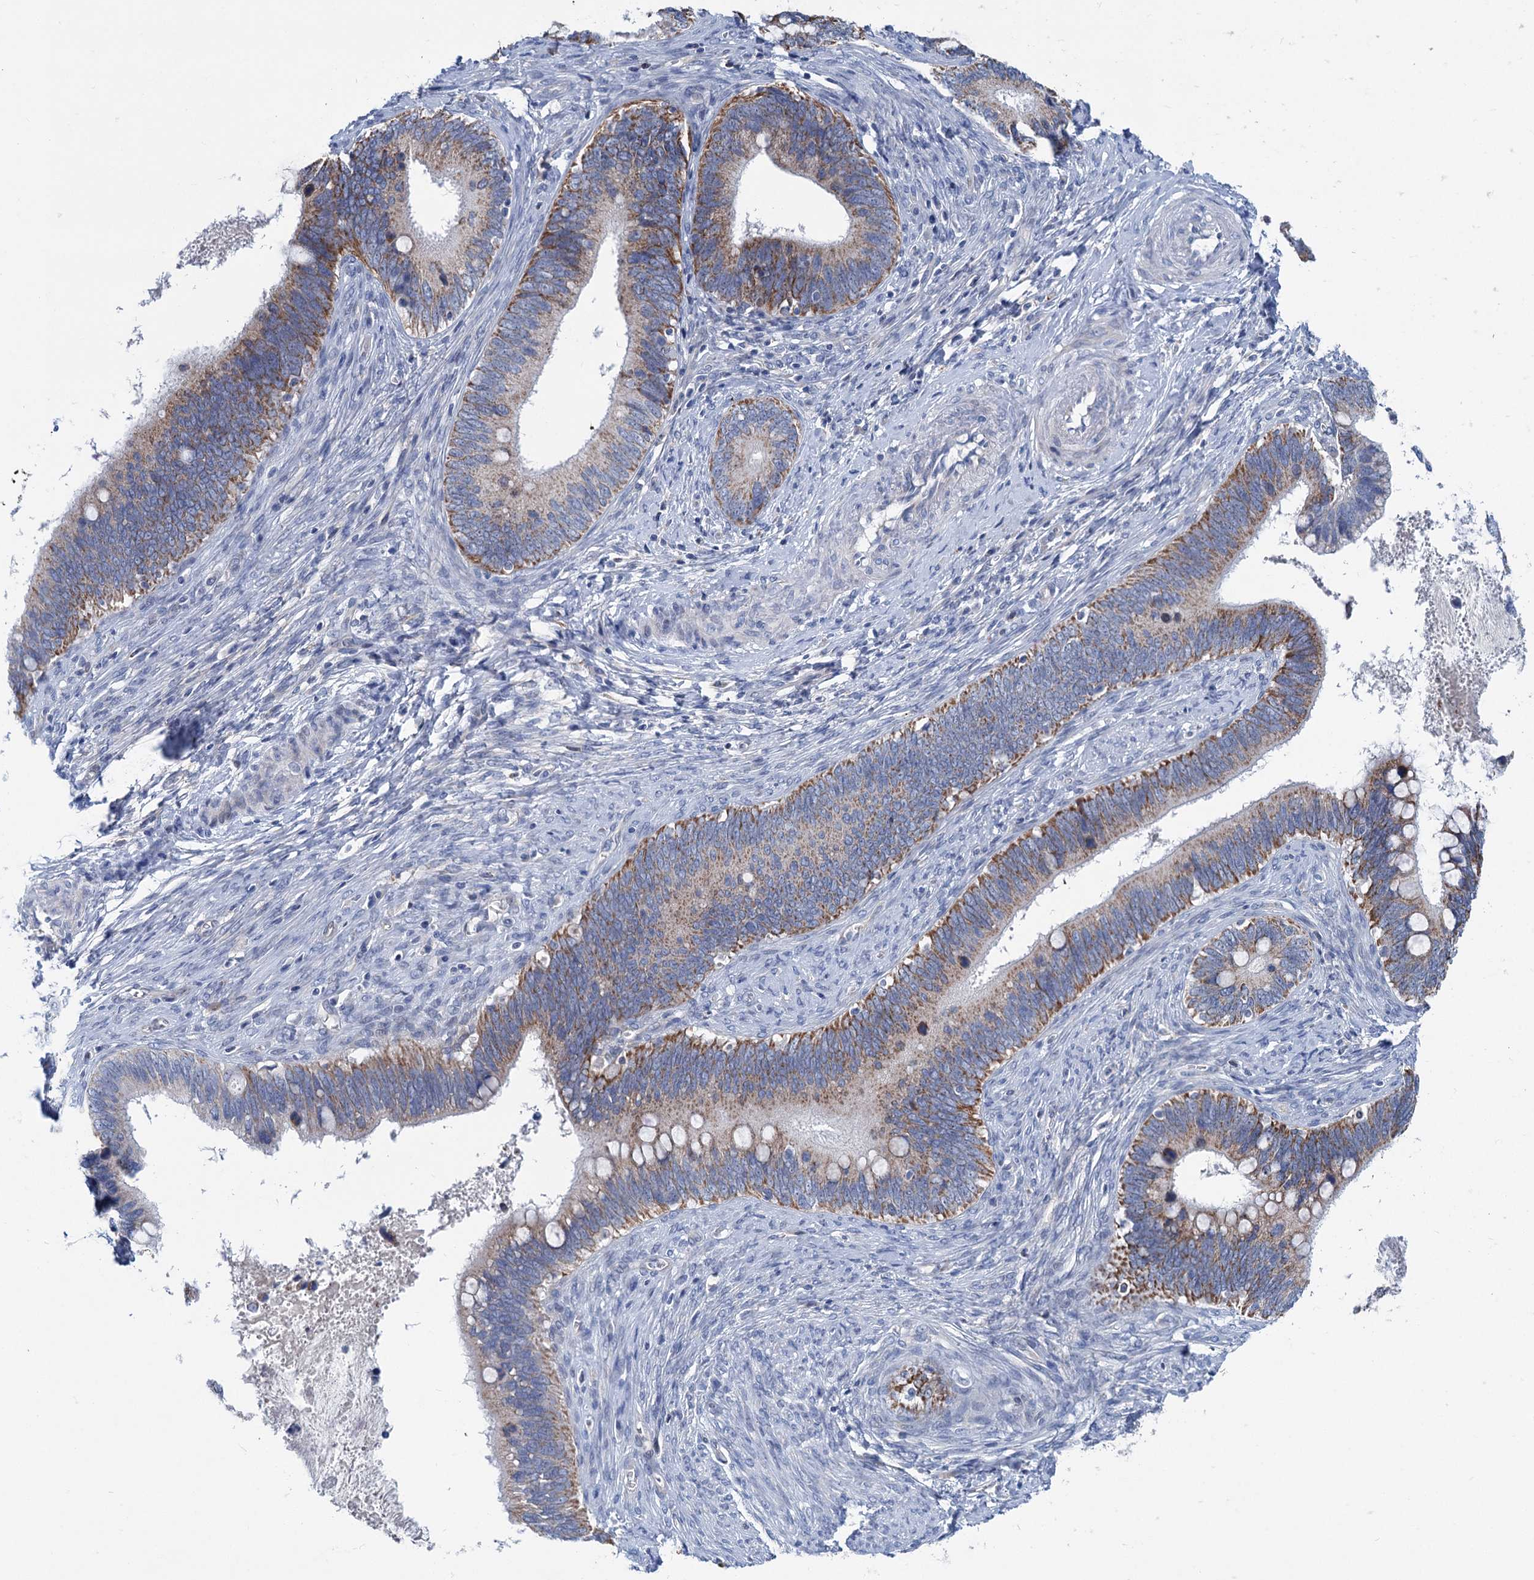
{"staining": {"intensity": "moderate", "quantity": "25%-75%", "location": "cytoplasmic/membranous"}, "tissue": "cervical cancer", "cell_type": "Tumor cells", "image_type": "cancer", "snomed": [{"axis": "morphology", "description": "Adenocarcinoma, NOS"}, {"axis": "topography", "description": "Cervix"}], "caption": "Human cervical cancer stained with a brown dye demonstrates moderate cytoplasmic/membranous positive expression in approximately 25%-75% of tumor cells.", "gene": "CHDH", "patient": {"sex": "female", "age": 42}}